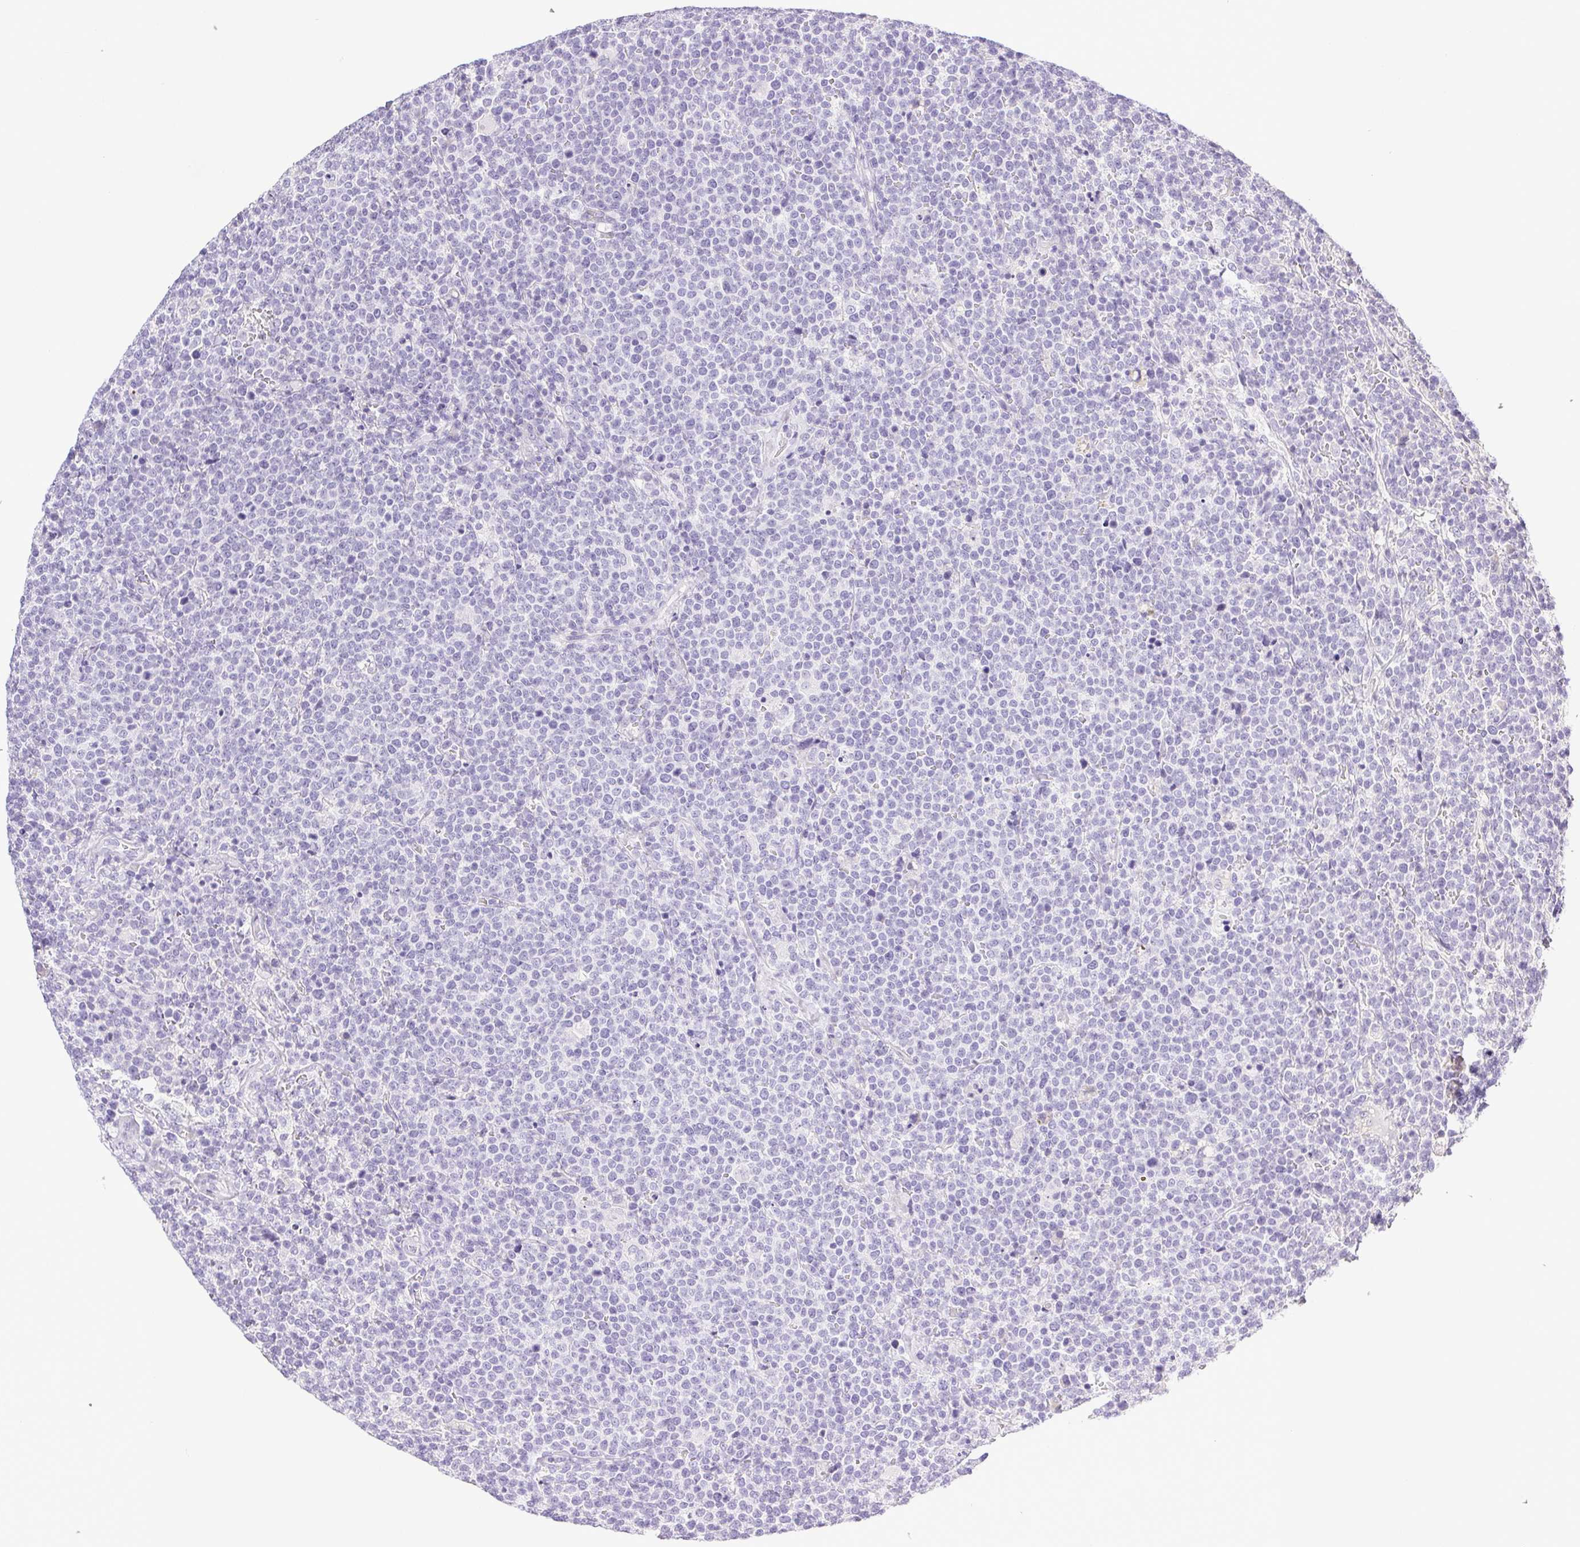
{"staining": {"intensity": "negative", "quantity": "none", "location": "none"}, "tissue": "lymphoma", "cell_type": "Tumor cells", "image_type": "cancer", "snomed": [{"axis": "morphology", "description": "Malignant lymphoma, non-Hodgkin's type, High grade"}, {"axis": "topography", "description": "Lymph node"}], "caption": "Image shows no protein staining in tumor cells of lymphoma tissue. Brightfield microscopy of IHC stained with DAB (3,3'-diaminobenzidine) (brown) and hematoxylin (blue), captured at high magnification.", "gene": "PAPPA2", "patient": {"sex": "male", "age": 61}}